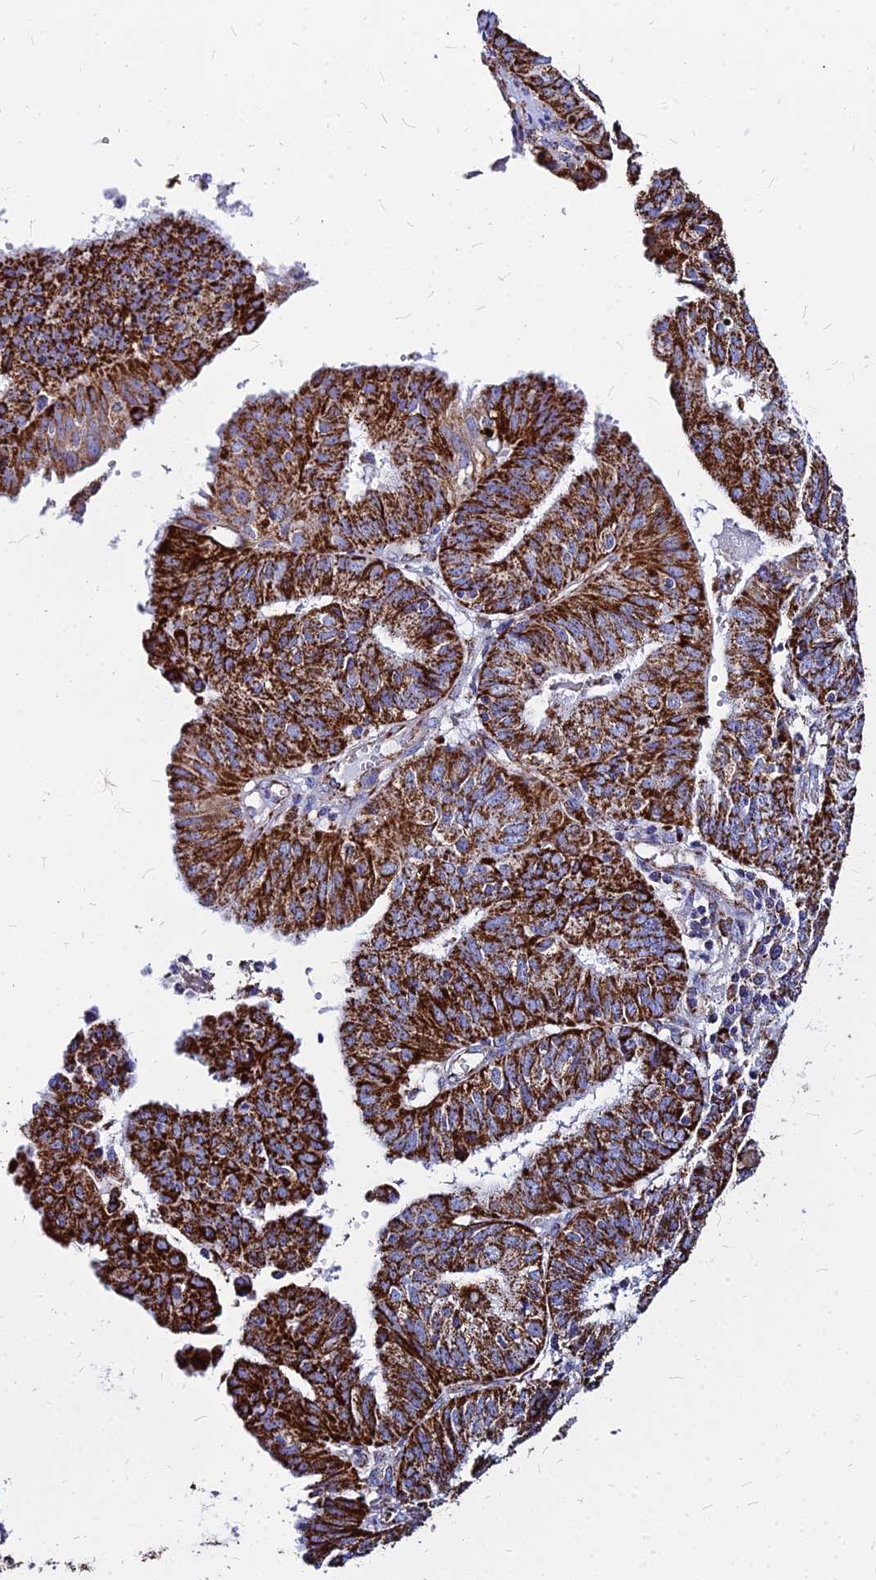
{"staining": {"intensity": "strong", "quantity": ">75%", "location": "cytoplasmic/membranous"}, "tissue": "endometrial cancer", "cell_type": "Tumor cells", "image_type": "cancer", "snomed": [{"axis": "morphology", "description": "Adenocarcinoma, NOS"}, {"axis": "topography", "description": "Endometrium"}], "caption": "The histopathology image demonstrates immunohistochemical staining of adenocarcinoma (endometrial). There is strong cytoplasmic/membranous expression is identified in approximately >75% of tumor cells. (IHC, brightfield microscopy, high magnification).", "gene": "DLD", "patient": {"sex": "female", "age": 56}}